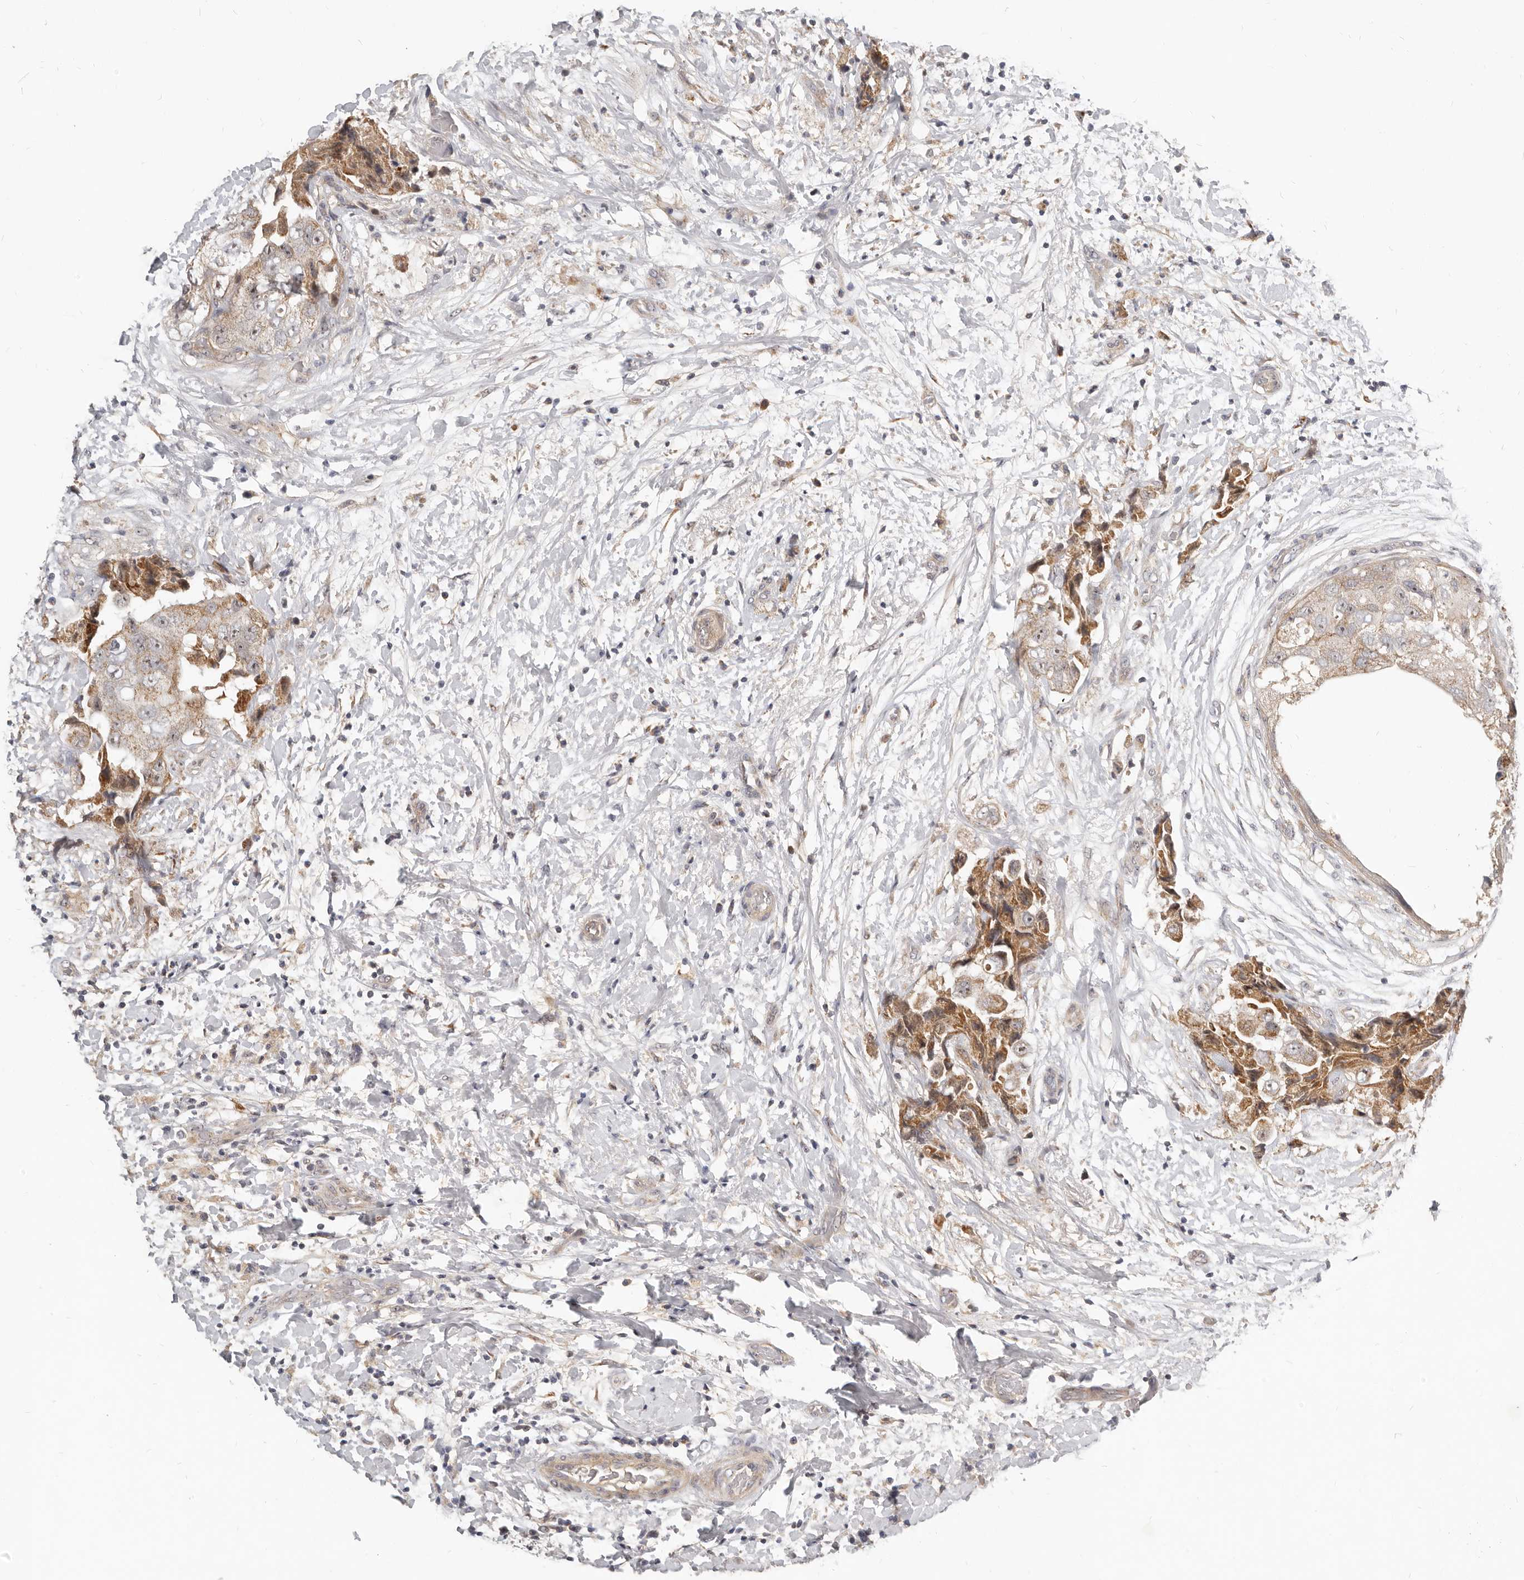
{"staining": {"intensity": "weak", "quantity": ">75%", "location": "cytoplasmic/membranous,nuclear"}, "tissue": "breast cancer", "cell_type": "Tumor cells", "image_type": "cancer", "snomed": [{"axis": "morphology", "description": "Normal tissue, NOS"}, {"axis": "morphology", "description": "Duct carcinoma"}, {"axis": "topography", "description": "Breast"}], "caption": "Infiltrating ductal carcinoma (breast) was stained to show a protein in brown. There is low levels of weak cytoplasmic/membranous and nuclear staining in approximately >75% of tumor cells.", "gene": "MICALL2", "patient": {"sex": "female", "age": 62}}